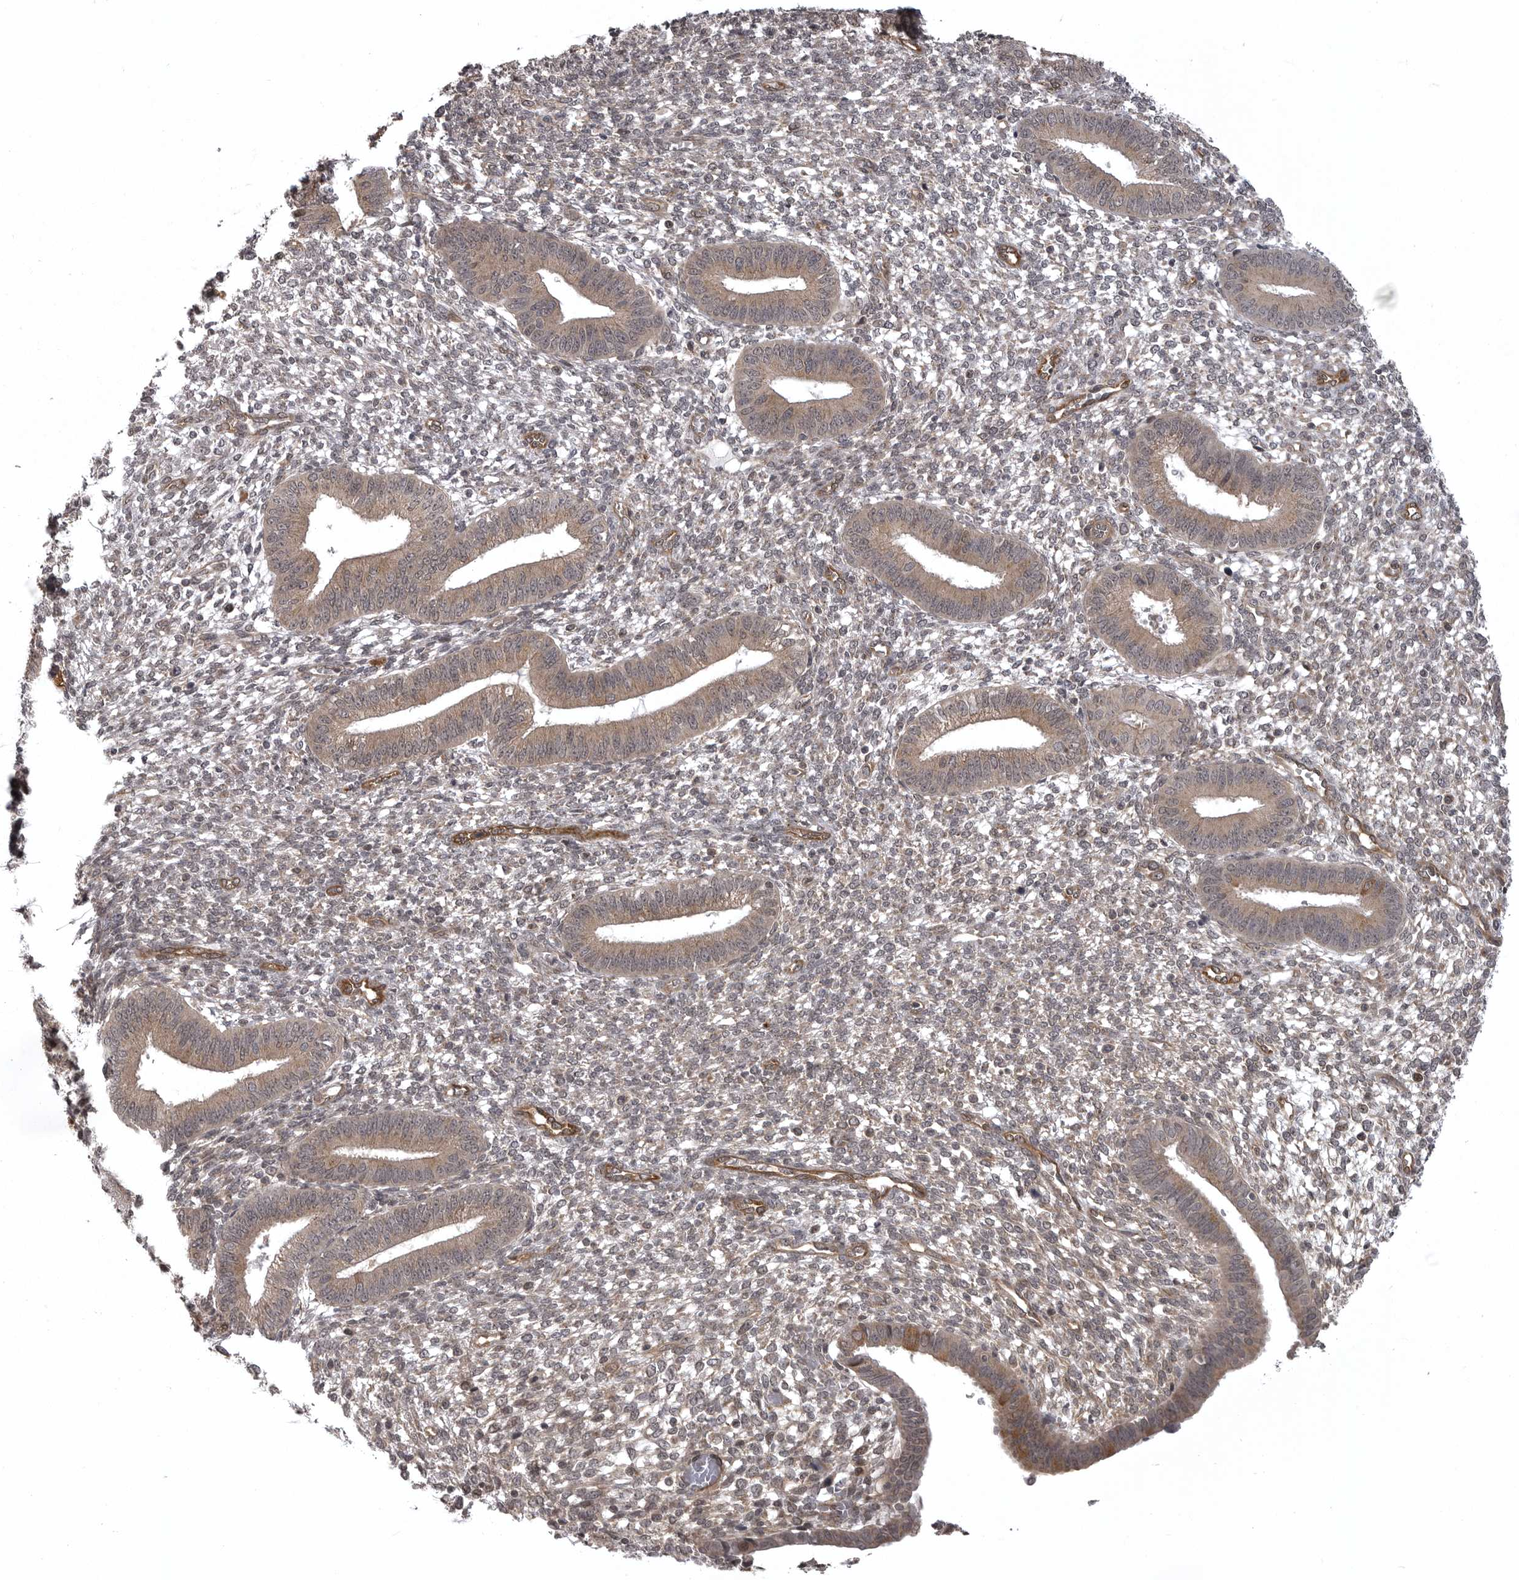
{"staining": {"intensity": "weak", "quantity": "25%-75%", "location": "nuclear"}, "tissue": "endometrium", "cell_type": "Cells in endometrial stroma", "image_type": "normal", "snomed": [{"axis": "morphology", "description": "Normal tissue, NOS"}, {"axis": "topography", "description": "Endometrium"}], "caption": "Immunohistochemistry (IHC) micrograph of normal human endometrium stained for a protein (brown), which demonstrates low levels of weak nuclear expression in about 25%-75% of cells in endometrial stroma.", "gene": "SNX16", "patient": {"sex": "female", "age": 46}}